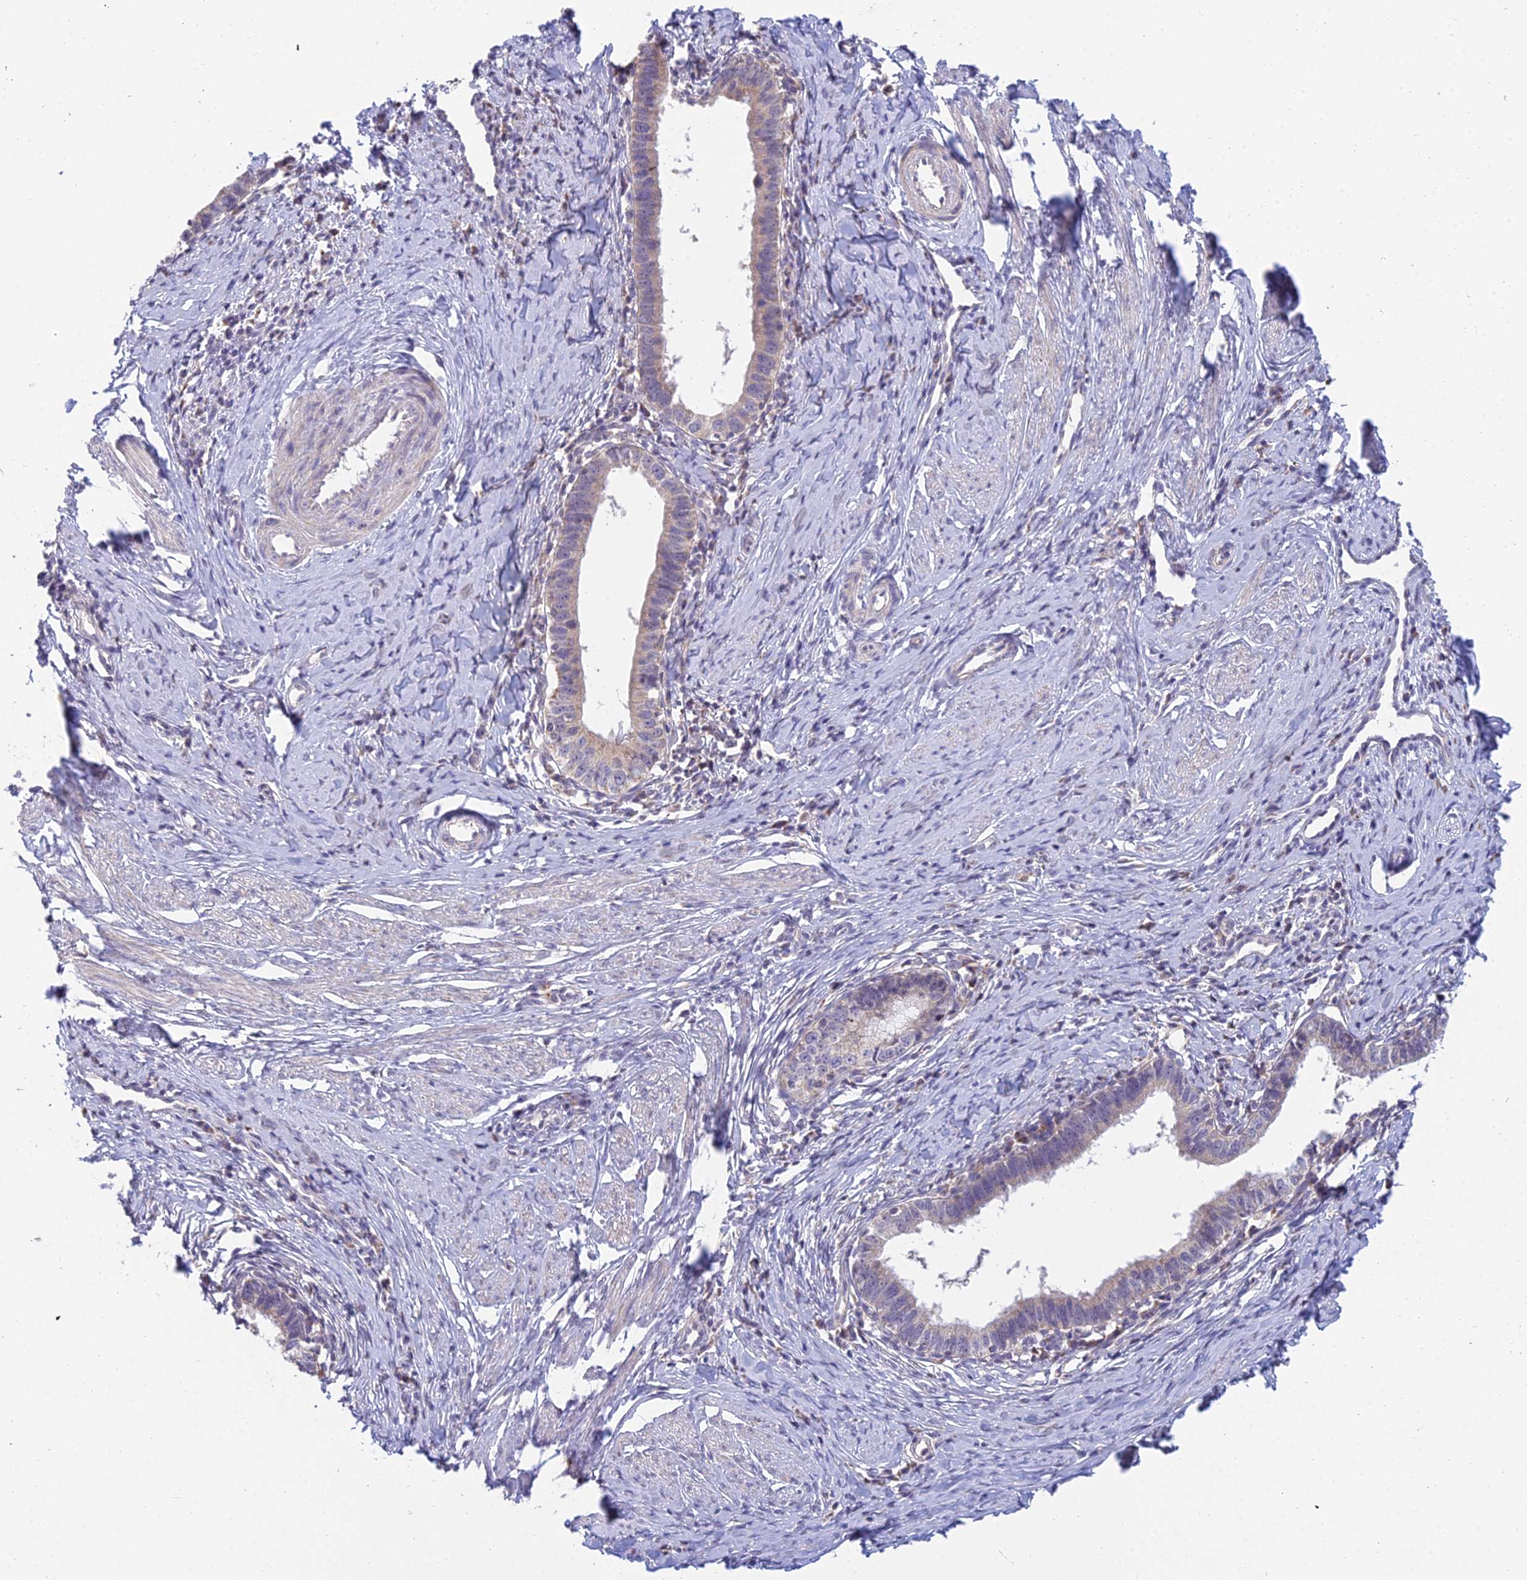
{"staining": {"intensity": "weak", "quantity": "25%-75%", "location": "cytoplasmic/membranous"}, "tissue": "cervical cancer", "cell_type": "Tumor cells", "image_type": "cancer", "snomed": [{"axis": "morphology", "description": "Adenocarcinoma, NOS"}, {"axis": "topography", "description": "Cervix"}], "caption": "This photomicrograph exhibits cervical adenocarcinoma stained with IHC to label a protein in brown. The cytoplasmic/membranous of tumor cells show weak positivity for the protein. Nuclei are counter-stained blue.", "gene": "CFAP206", "patient": {"sex": "female", "age": 36}}